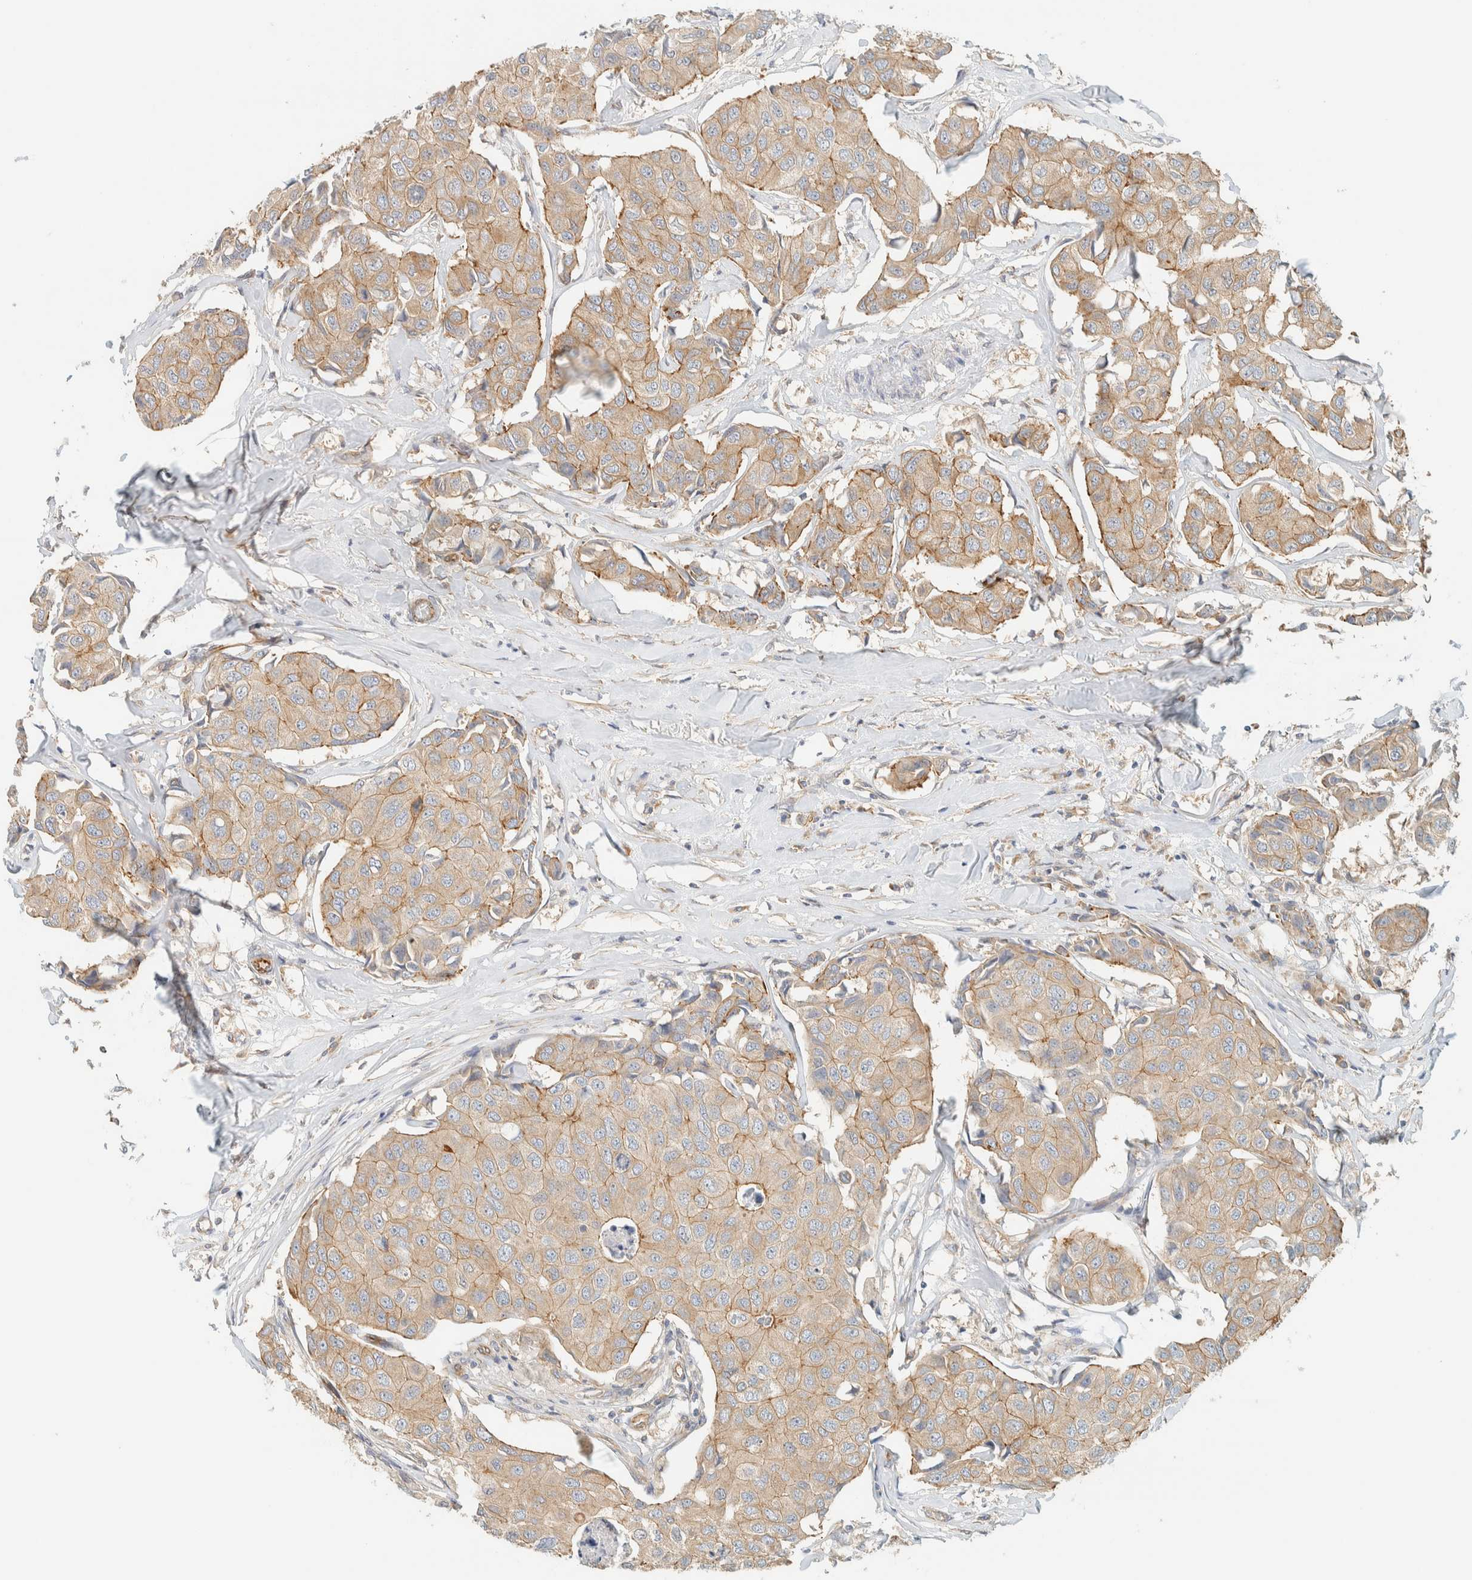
{"staining": {"intensity": "weak", "quantity": ">75%", "location": "cytoplasmic/membranous"}, "tissue": "breast cancer", "cell_type": "Tumor cells", "image_type": "cancer", "snomed": [{"axis": "morphology", "description": "Duct carcinoma"}, {"axis": "topography", "description": "Breast"}], "caption": "Tumor cells display weak cytoplasmic/membranous expression in approximately >75% of cells in breast cancer.", "gene": "LIMA1", "patient": {"sex": "female", "age": 80}}